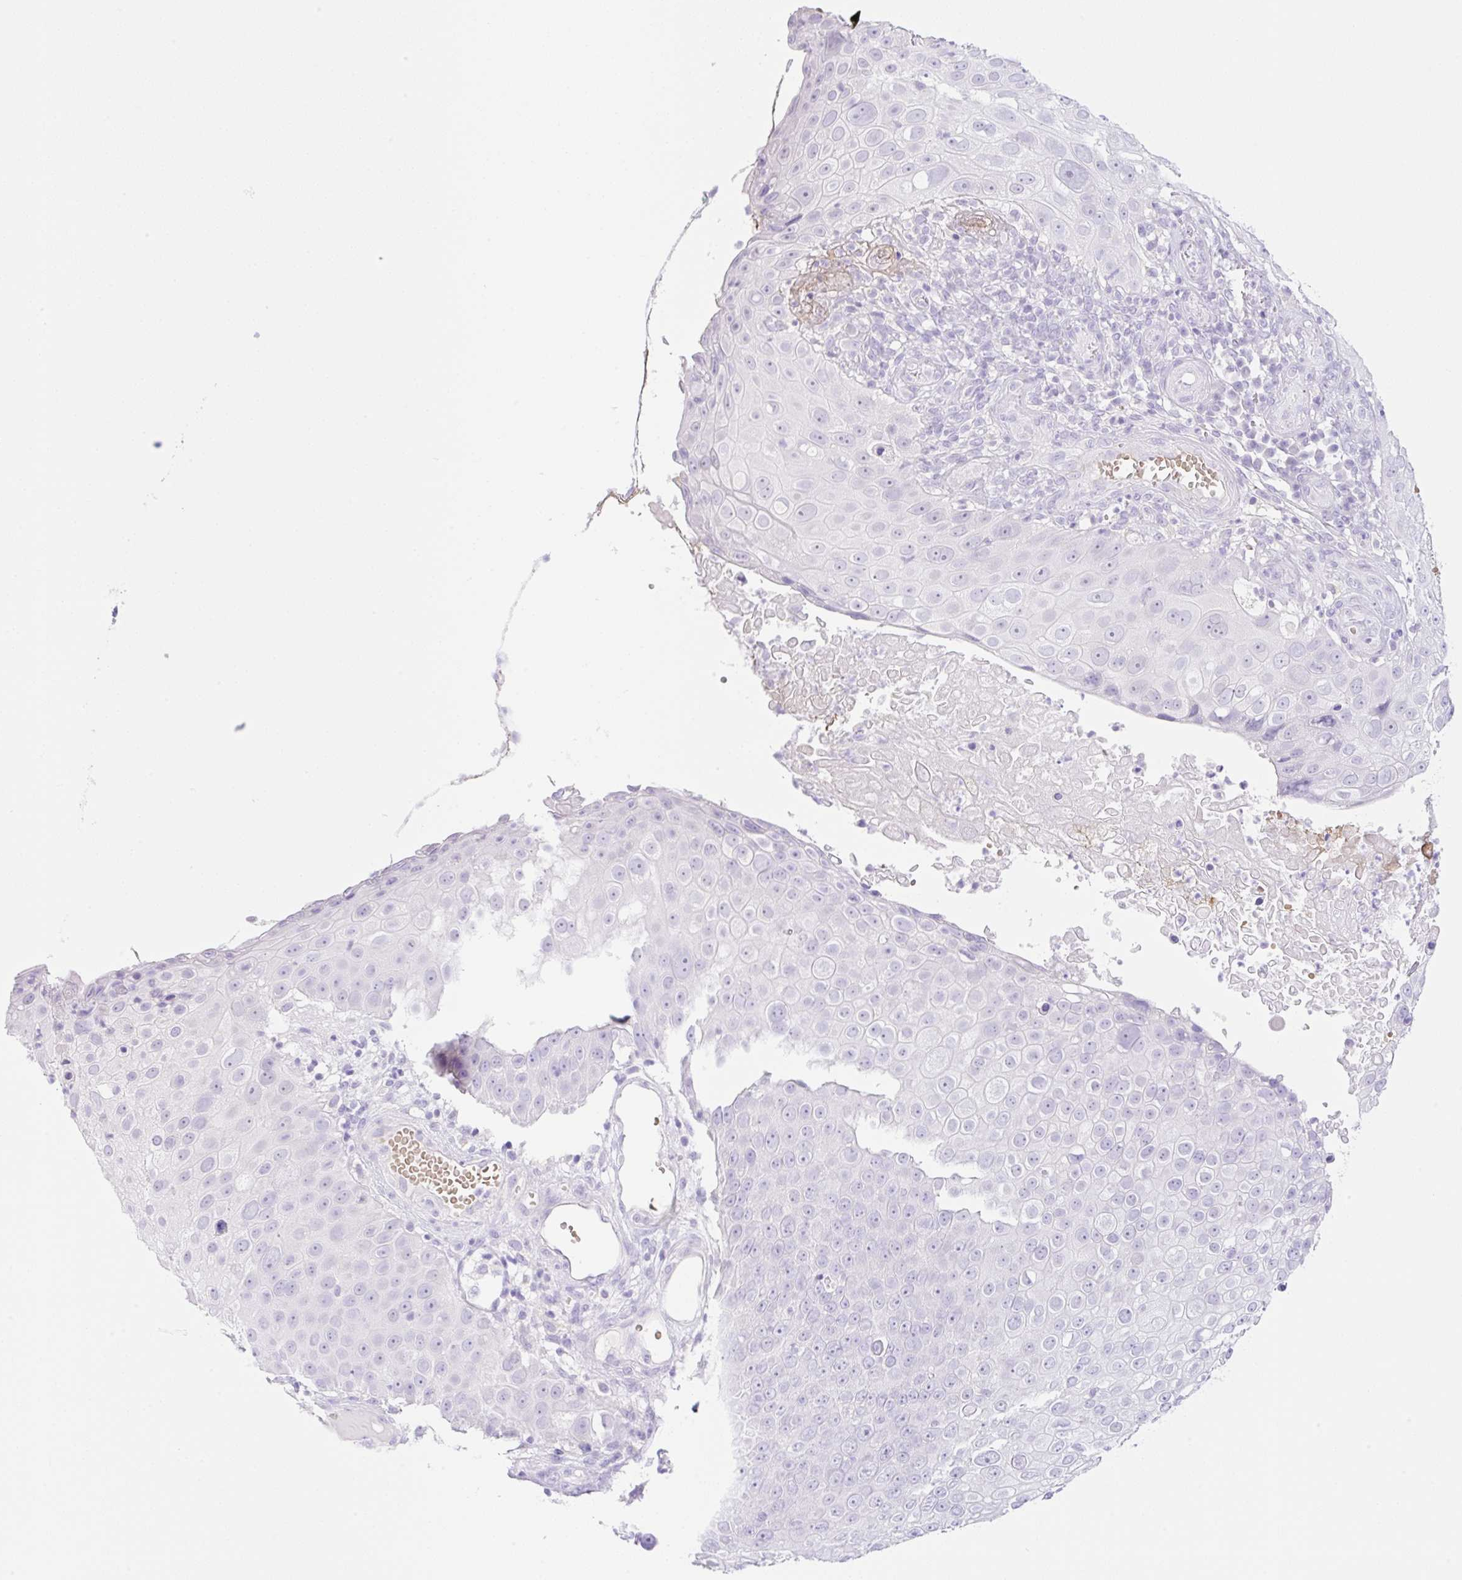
{"staining": {"intensity": "negative", "quantity": "none", "location": "none"}, "tissue": "skin cancer", "cell_type": "Tumor cells", "image_type": "cancer", "snomed": [{"axis": "morphology", "description": "Squamous cell carcinoma, NOS"}, {"axis": "topography", "description": "Skin"}], "caption": "Skin squamous cell carcinoma stained for a protein using immunohistochemistry shows no staining tumor cells.", "gene": "CDX1", "patient": {"sex": "male", "age": 71}}